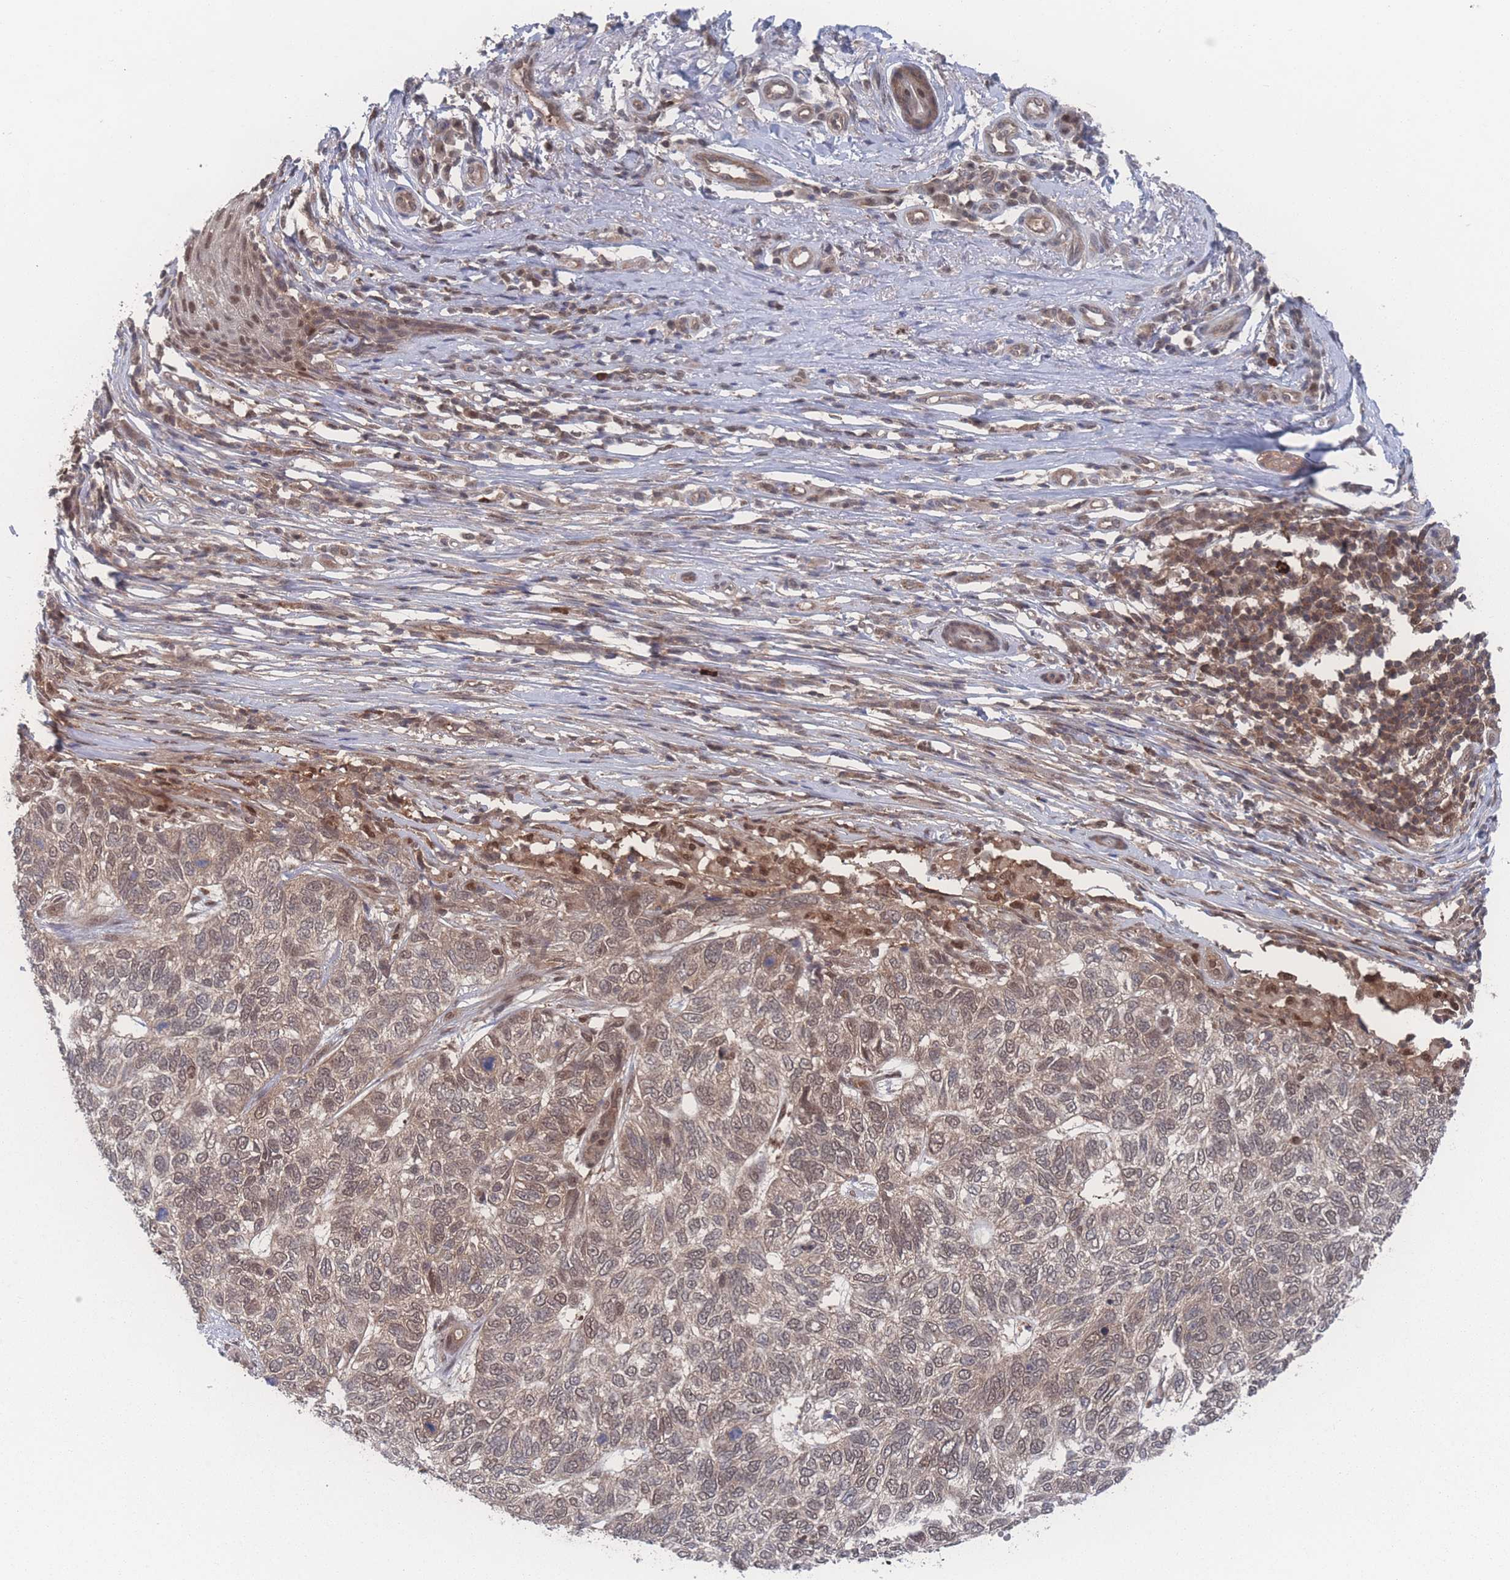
{"staining": {"intensity": "moderate", "quantity": ">75%", "location": "nuclear"}, "tissue": "skin cancer", "cell_type": "Tumor cells", "image_type": "cancer", "snomed": [{"axis": "morphology", "description": "Basal cell carcinoma"}, {"axis": "topography", "description": "Skin"}], "caption": "Tumor cells exhibit medium levels of moderate nuclear staining in about >75% of cells in skin cancer (basal cell carcinoma).", "gene": "PSMA1", "patient": {"sex": "female", "age": 65}}